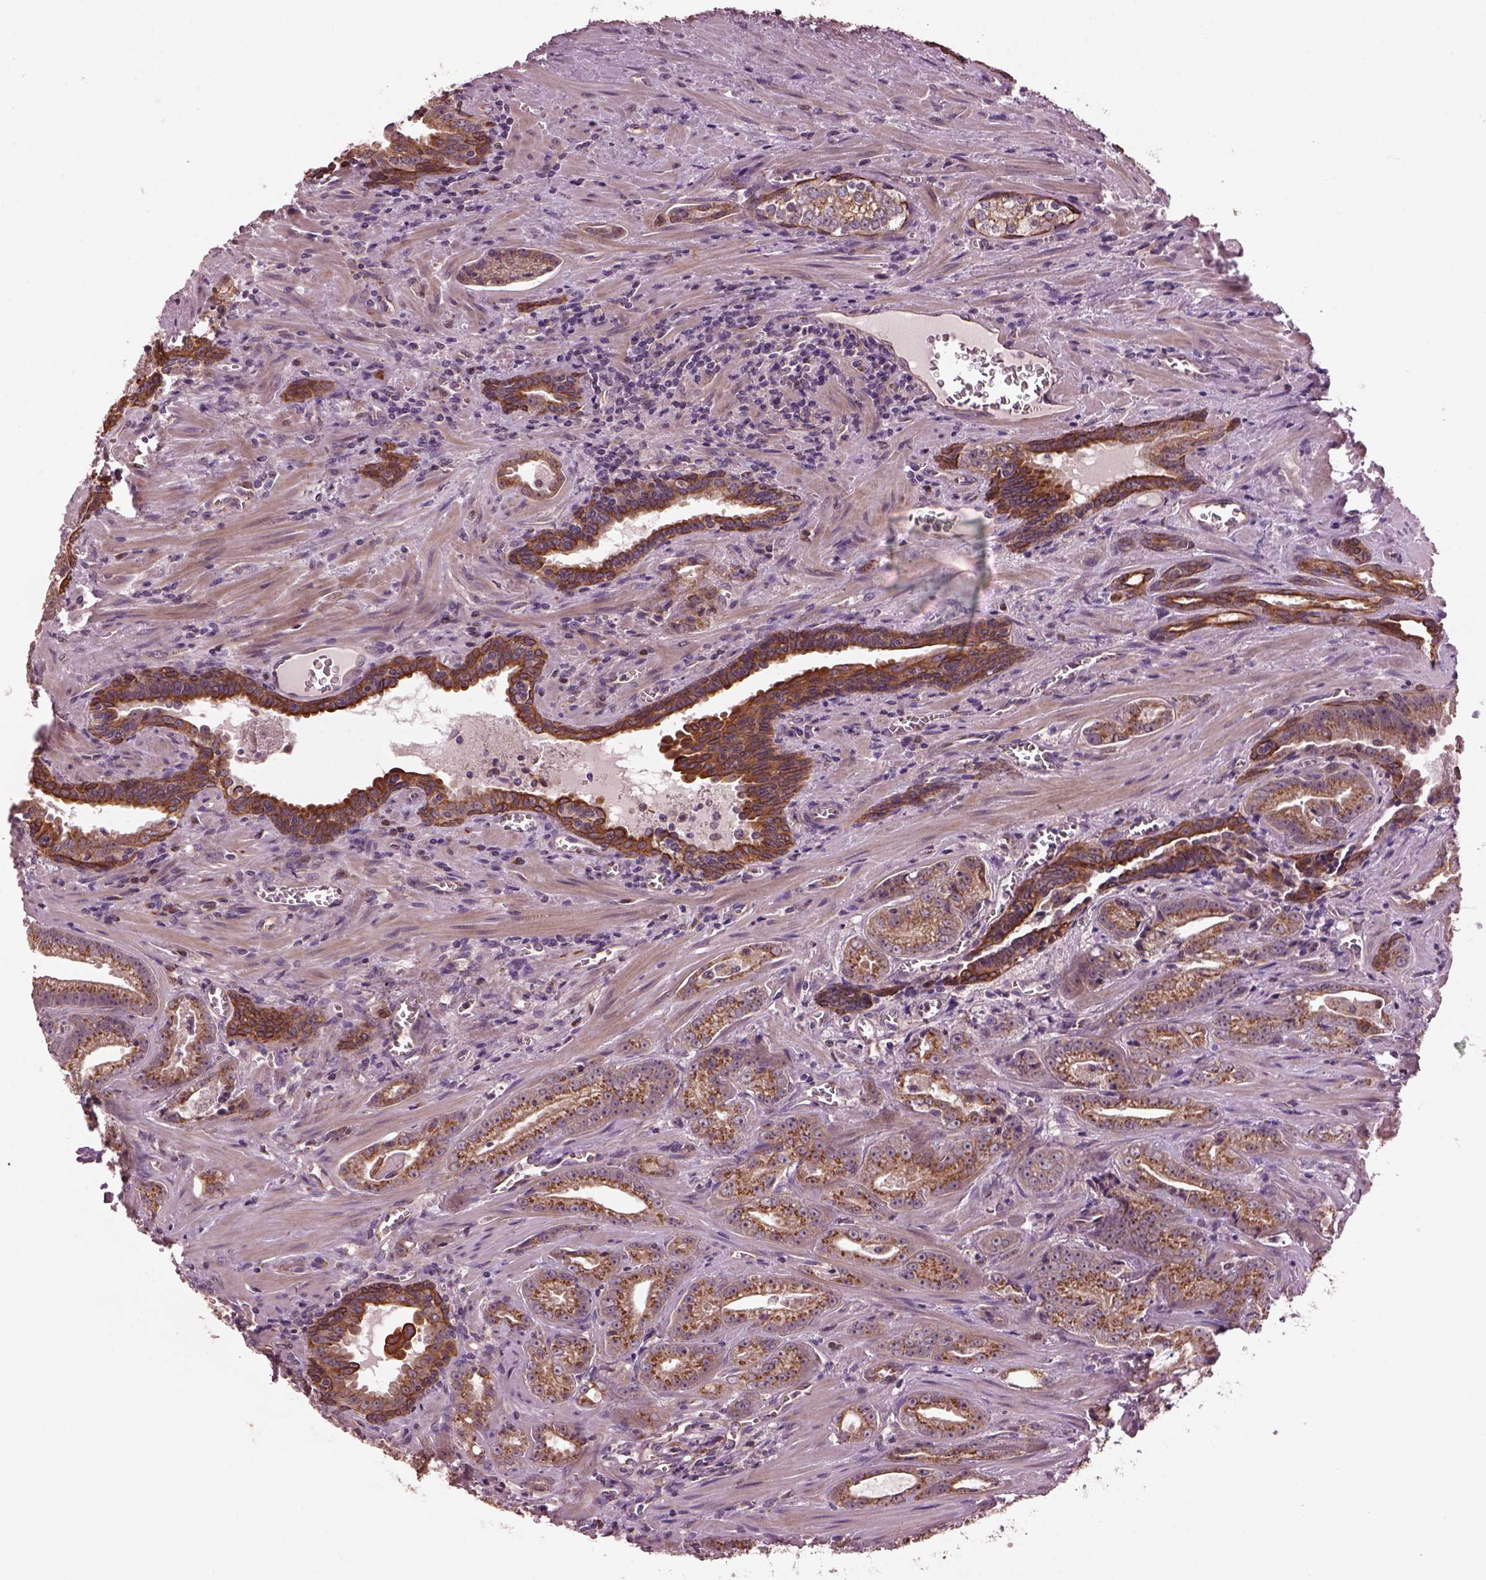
{"staining": {"intensity": "moderate", "quantity": "25%-75%", "location": "cytoplasmic/membranous"}, "tissue": "prostate cancer", "cell_type": "Tumor cells", "image_type": "cancer", "snomed": [{"axis": "morphology", "description": "Adenocarcinoma, High grade"}, {"axis": "topography", "description": "Prostate"}], "caption": "Immunohistochemical staining of adenocarcinoma (high-grade) (prostate) demonstrates medium levels of moderate cytoplasmic/membranous protein expression in about 25%-75% of tumor cells.", "gene": "RUFY3", "patient": {"sex": "male", "age": 68}}